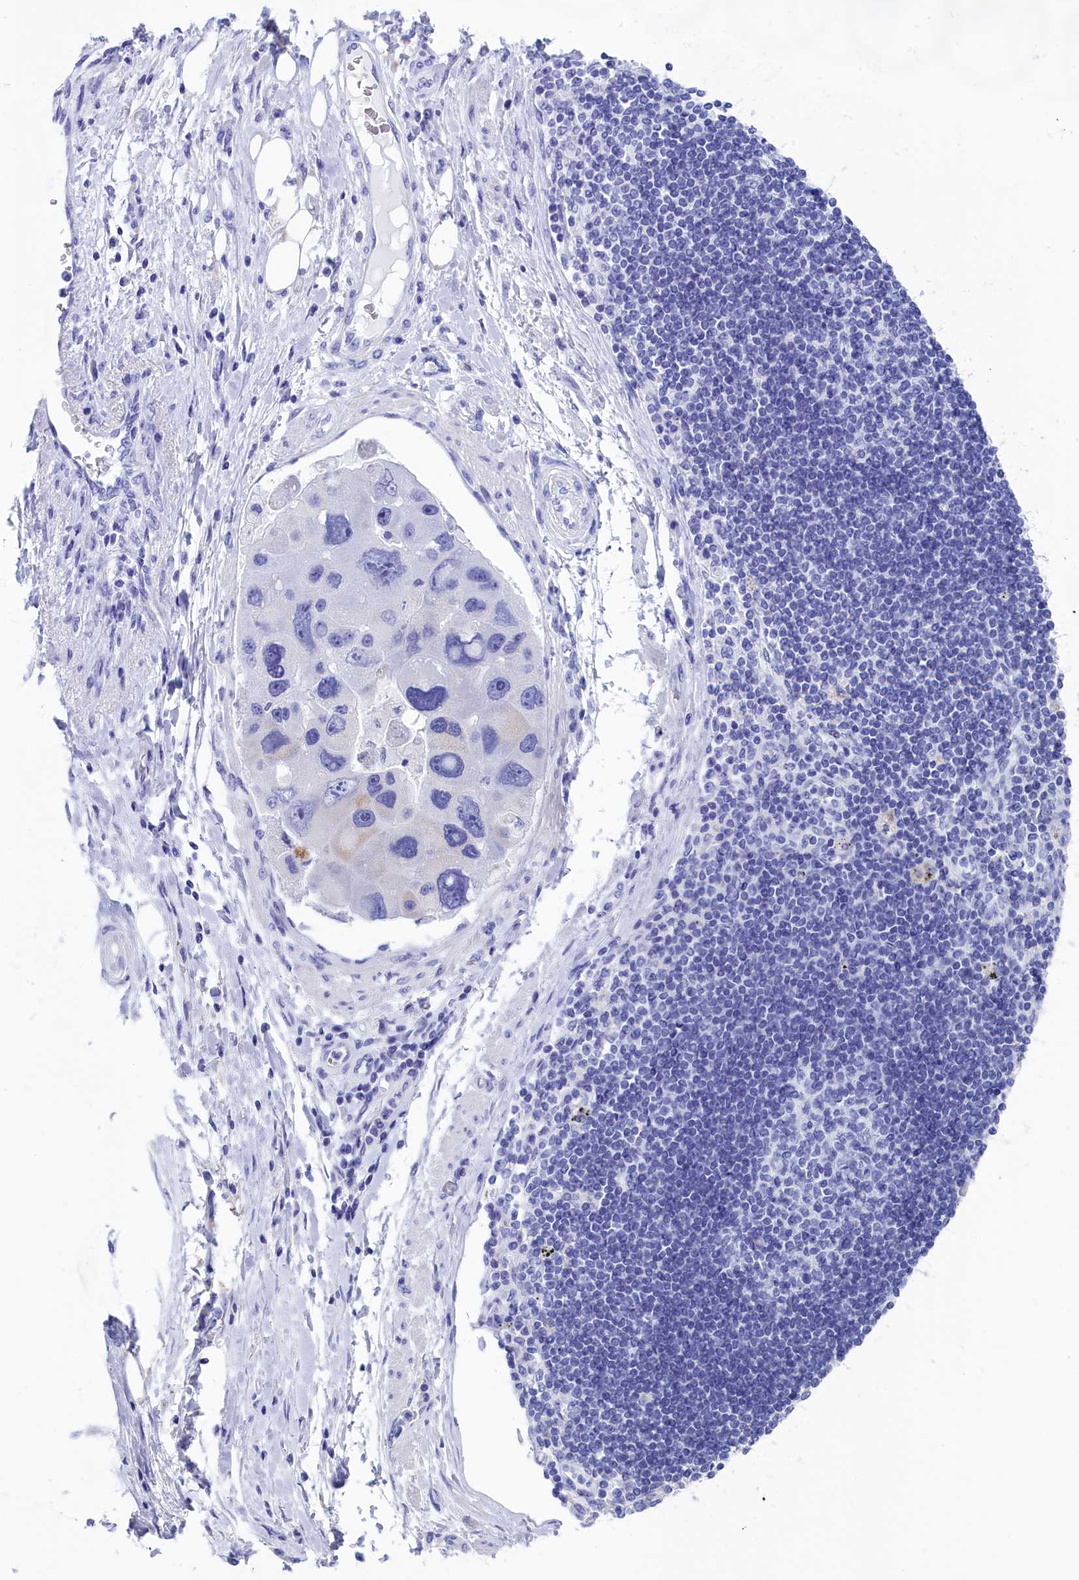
{"staining": {"intensity": "negative", "quantity": "none", "location": "none"}, "tissue": "lung cancer", "cell_type": "Tumor cells", "image_type": "cancer", "snomed": [{"axis": "morphology", "description": "Adenocarcinoma, NOS"}, {"axis": "topography", "description": "Lung"}], "caption": "Adenocarcinoma (lung) was stained to show a protein in brown. There is no significant positivity in tumor cells.", "gene": "PRDM12", "patient": {"sex": "female", "age": 54}}